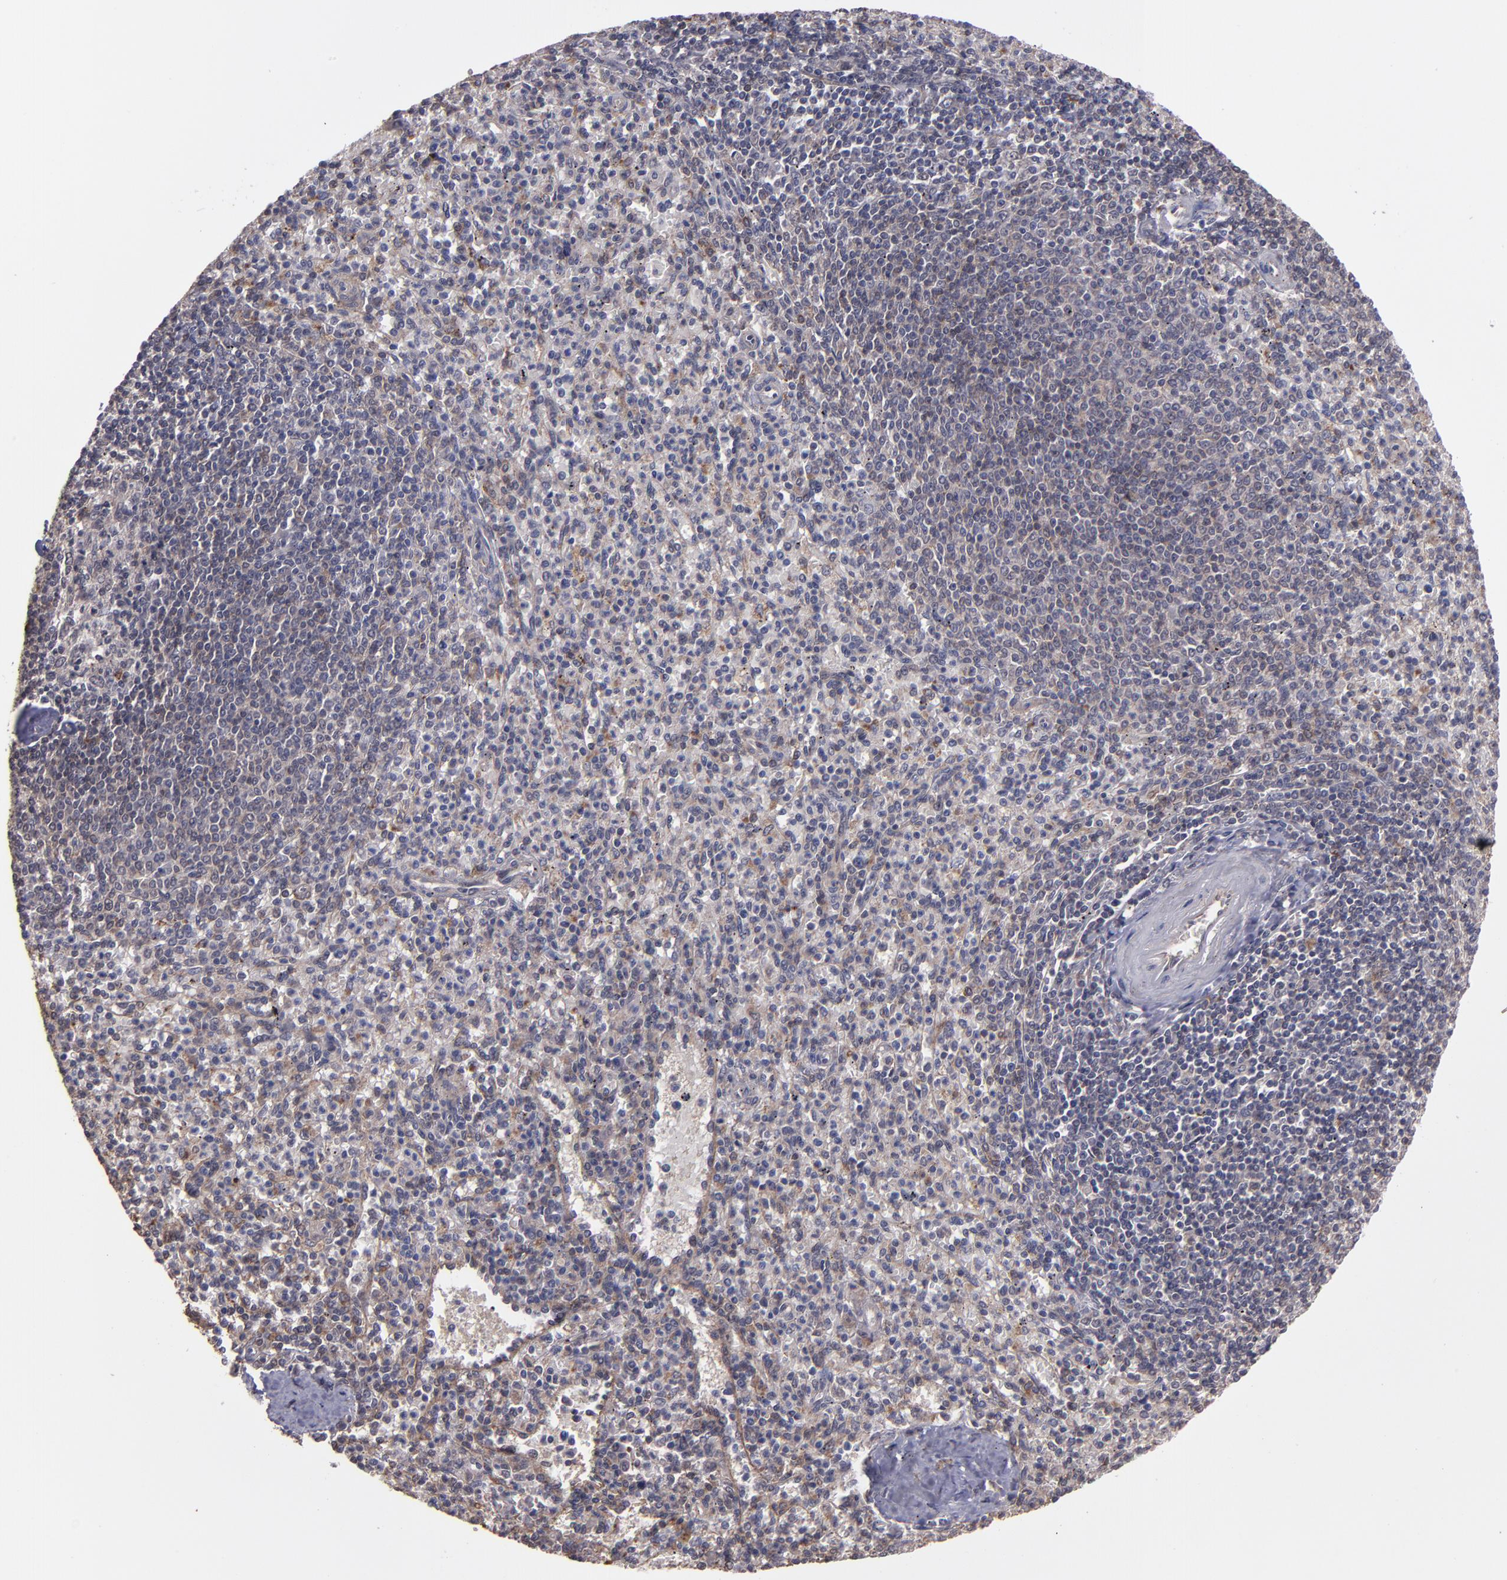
{"staining": {"intensity": "weak", "quantity": "25%-75%", "location": "cytoplasmic/membranous"}, "tissue": "spleen", "cell_type": "Cells in red pulp", "image_type": "normal", "snomed": [{"axis": "morphology", "description": "Normal tissue, NOS"}, {"axis": "topography", "description": "Spleen"}], "caption": "This photomicrograph displays benign spleen stained with immunohistochemistry to label a protein in brown. The cytoplasmic/membranous of cells in red pulp show weak positivity for the protein. Nuclei are counter-stained blue.", "gene": "SIPA1L1", "patient": {"sex": "male", "age": 72}}